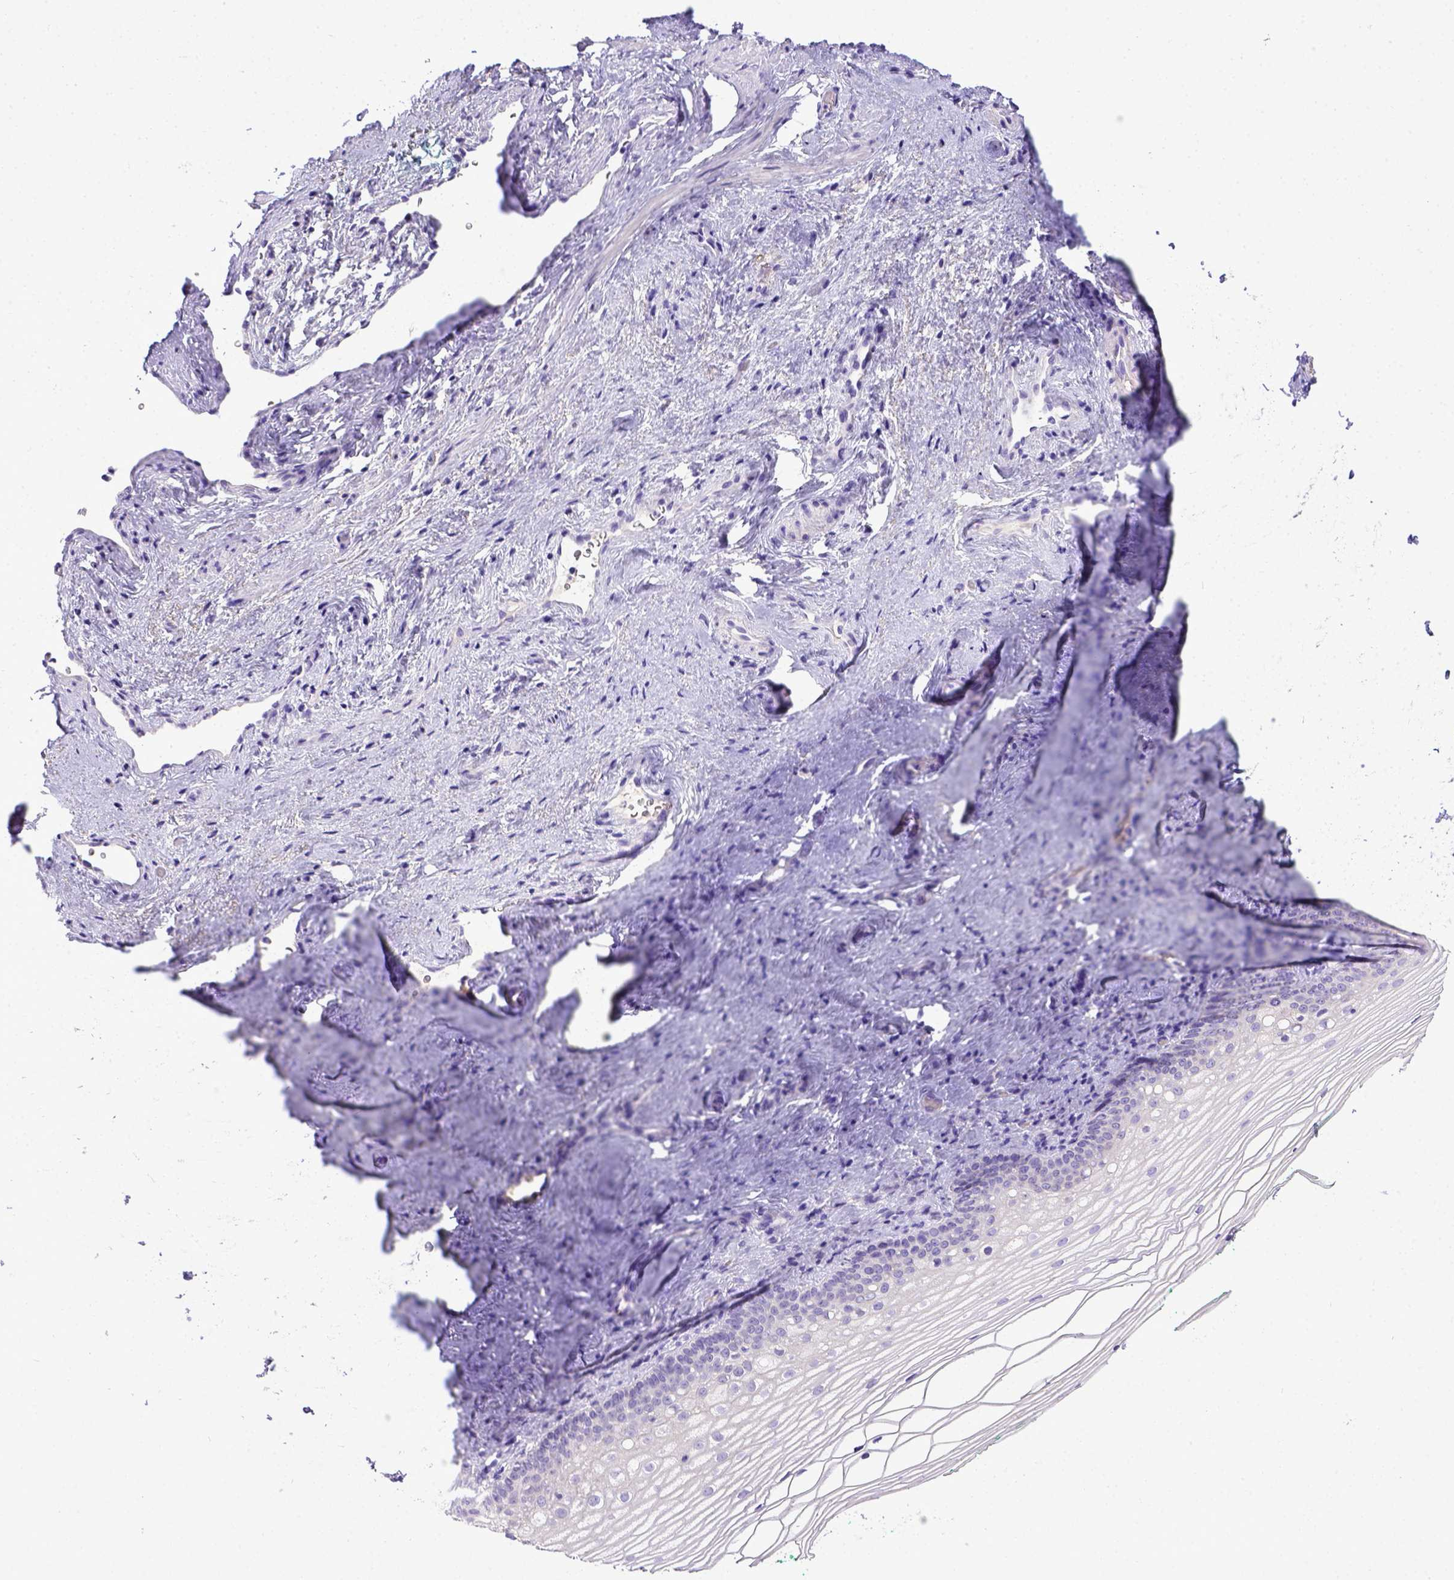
{"staining": {"intensity": "negative", "quantity": "none", "location": "none"}, "tissue": "vagina", "cell_type": "Squamous epithelial cells", "image_type": "normal", "snomed": [{"axis": "morphology", "description": "Normal tissue, NOS"}, {"axis": "topography", "description": "Vagina"}], "caption": "Squamous epithelial cells are negative for brown protein staining in normal vagina. Brightfield microscopy of immunohistochemistry stained with DAB (brown) and hematoxylin (blue), captured at high magnification.", "gene": "BTN1A1", "patient": {"sex": "female", "age": 44}}